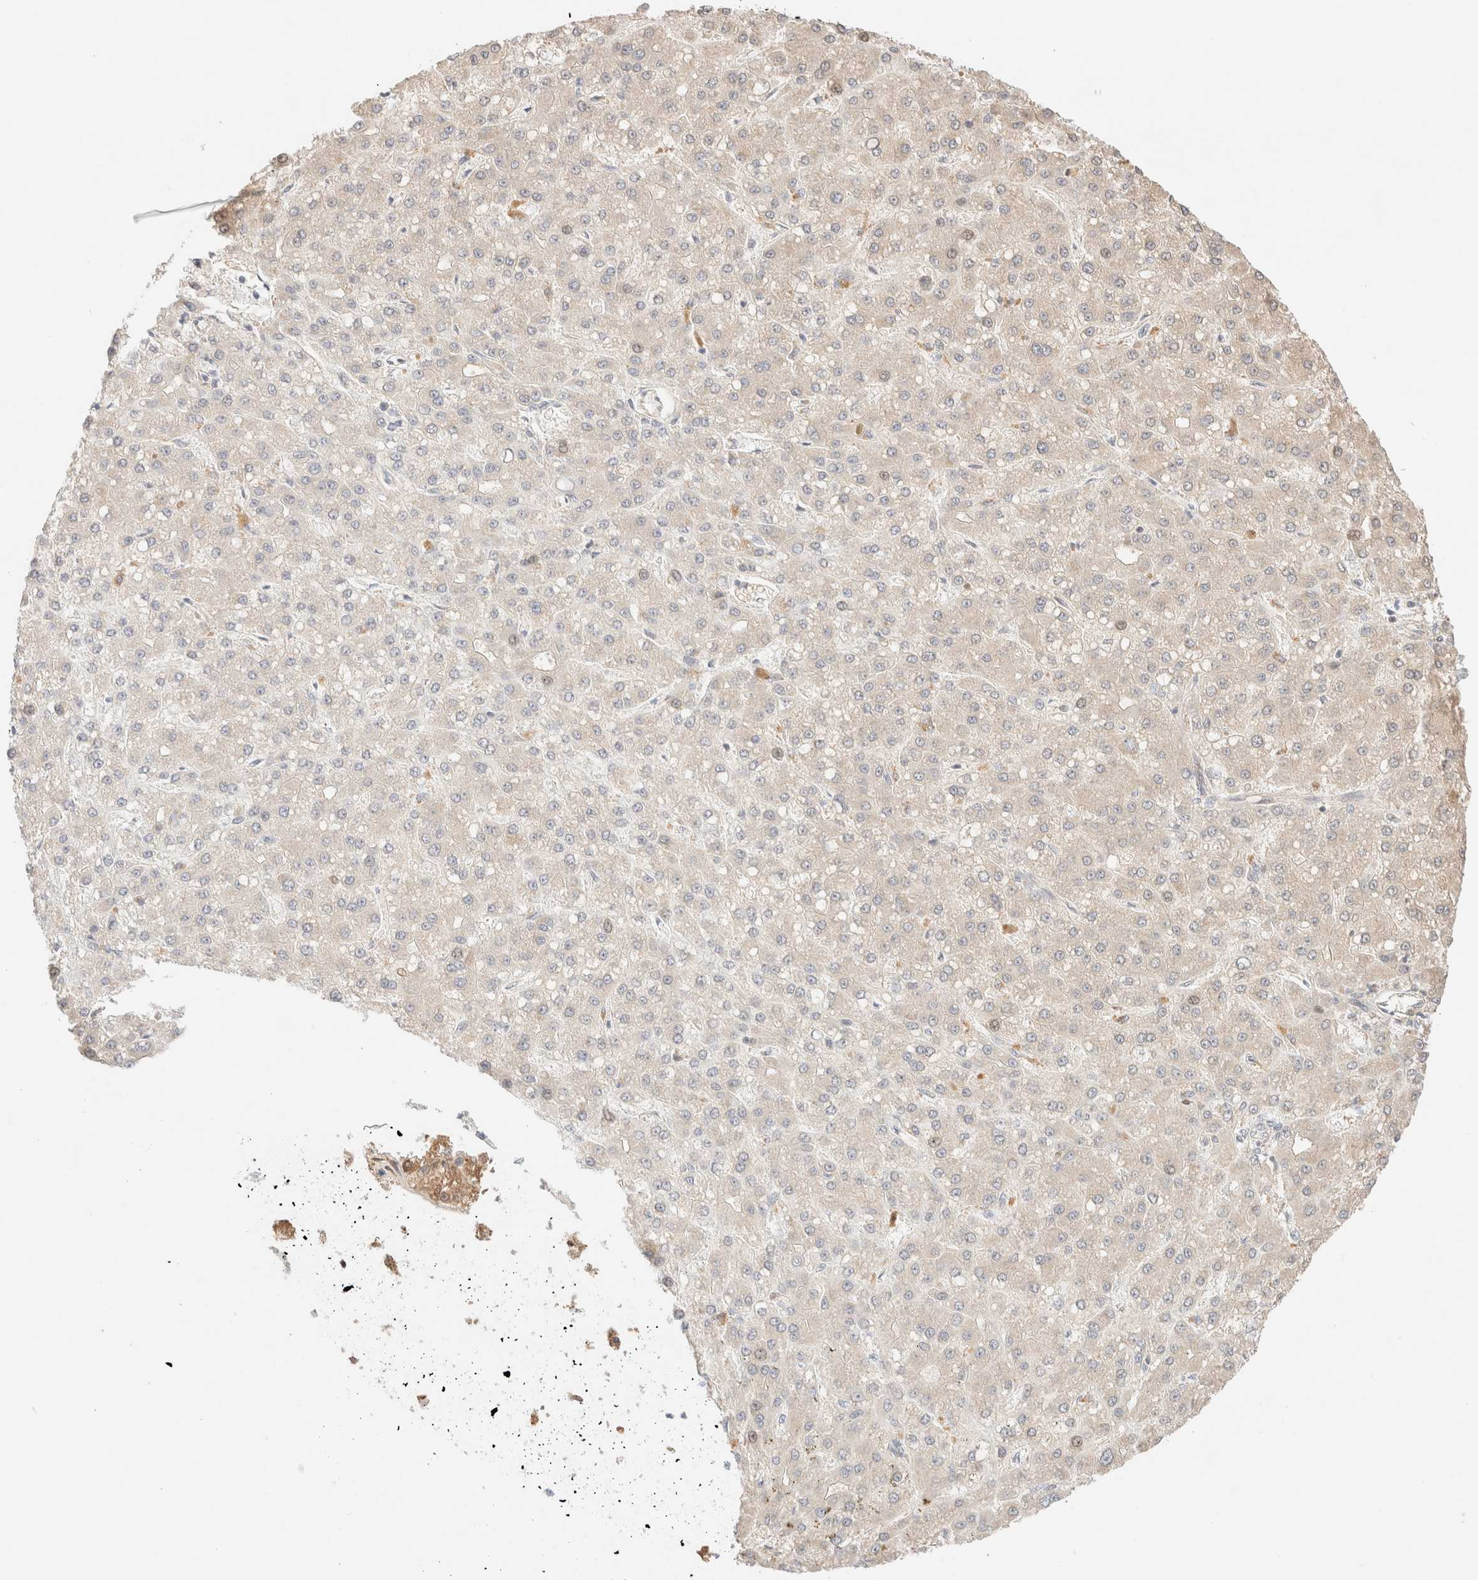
{"staining": {"intensity": "negative", "quantity": "none", "location": "none"}, "tissue": "liver cancer", "cell_type": "Tumor cells", "image_type": "cancer", "snomed": [{"axis": "morphology", "description": "Carcinoma, Hepatocellular, NOS"}, {"axis": "topography", "description": "Liver"}], "caption": "High power microscopy histopathology image of an IHC histopathology image of liver cancer, revealing no significant expression in tumor cells.", "gene": "SARM1", "patient": {"sex": "male", "age": 67}}